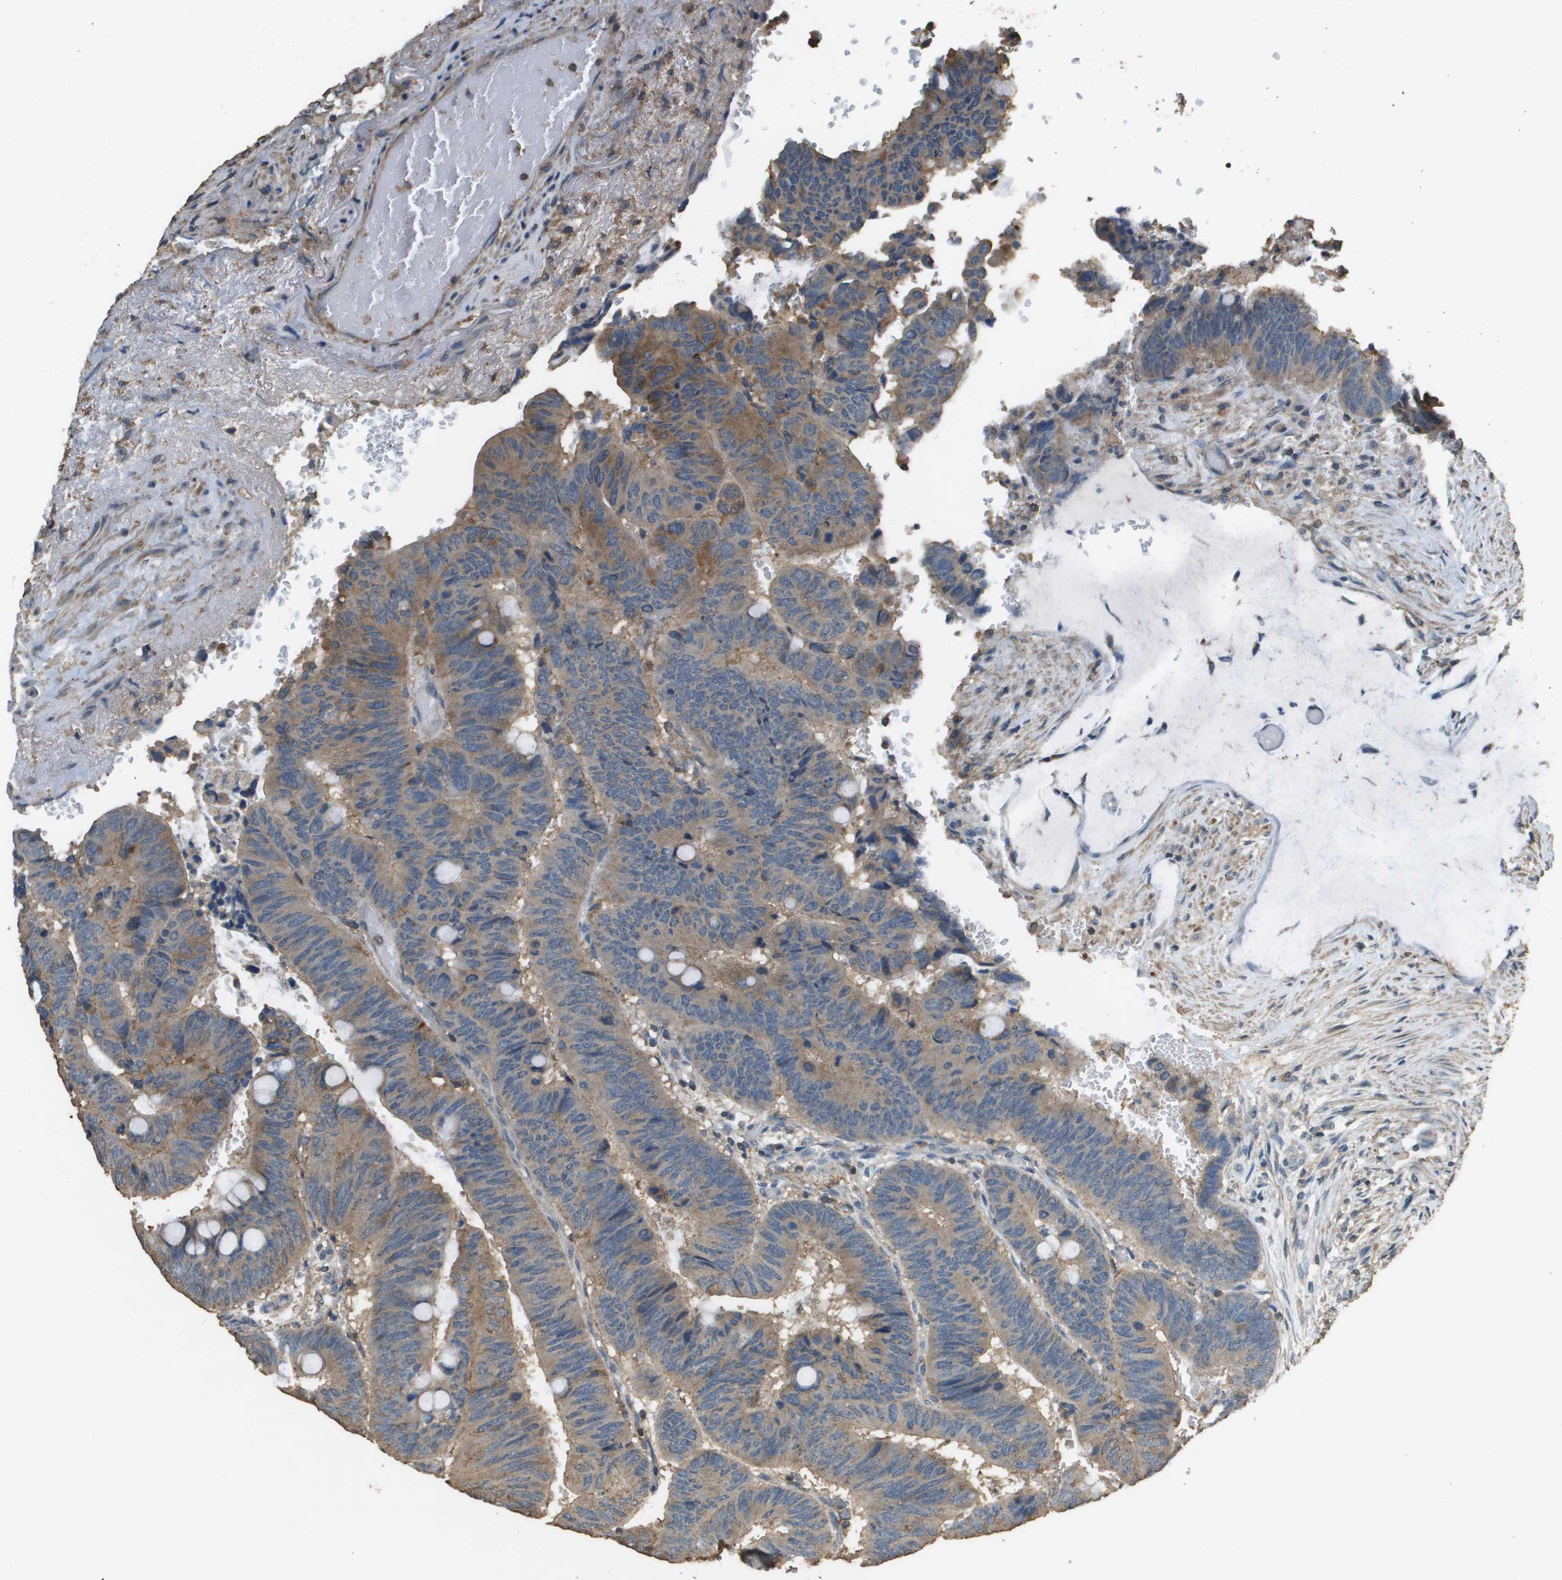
{"staining": {"intensity": "moderate", "quantity": ">75%", "location": "cytoplasmic/membranous"}, "tissue": "colorectal cancer", "cell_type": "Tumor cells", "image_type": "cancer", "snomed": [{"axis": "morphology", "description": "Normal tissue, NOS"}, {"axis": "morphology", "description": "Adenocarcinoma, NOS"}, {"axis": "topography", "description": "Rectum"}], "caption": "Moderate cytoplasmic/membranous expression is seen in about >75% of tumor cells in adenocarcinoma (colorectal).", "gene": "MS4A7", "patient": {"sex": "male", "age": 92}}